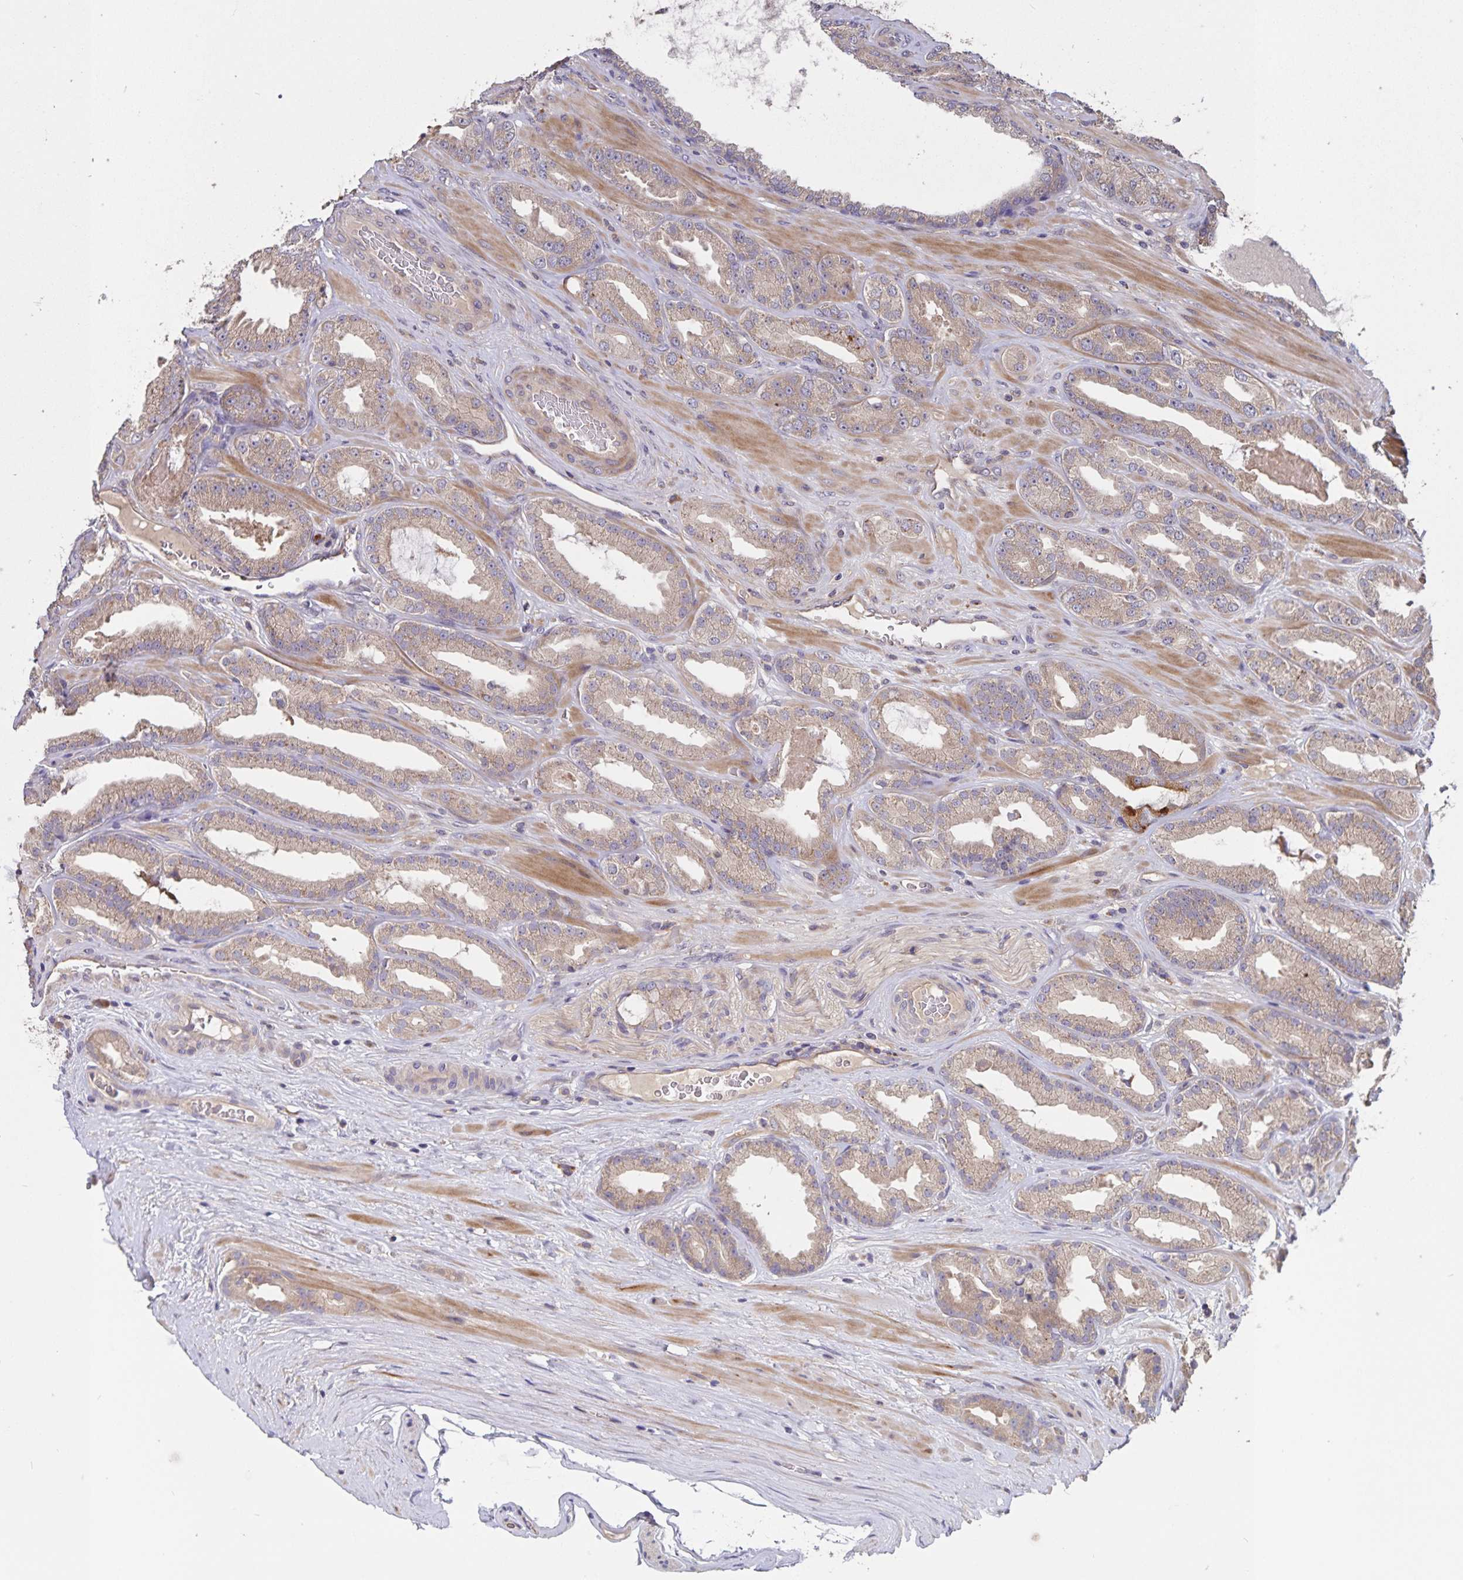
{"staining": {"intensity": "moderate", "quantity": ">75%", "location": "cytoplasmic/membranous"}, "tissue": "prostate cancer", "cell_type": "Tumor cells", "image_type": "cancer", "snomed": [{"axis": "morphology", "description": "Adenocarcinoma, Low grade"}, {"axis": "topography", "description": "Prostate"}], "caption": "Brown immunohistochemical staining in human prostate cancer exhibits moderate cytoplasmic/membranous staining in approximately >75% of tumor cells.", "gene": "FBXL16", "patient": {"sex": "male", "age": 61}}